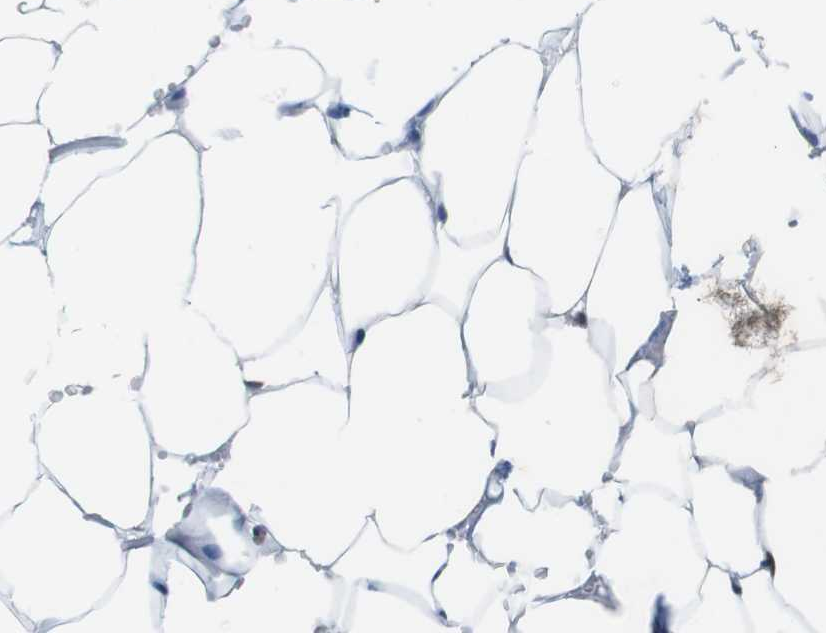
{"staining": {"intensity": "weak", "quantity": "25%-75%", "location": "nuclear"}, "tissue": "adipose tissue", "cell_type": "Adipocytes", "image_type": "normal", "snomed": [{"axis": "morphology", "description": "Normal tissue, NOS"}, {"axis": "topography", "description": "Breast"}, {"axis": "topography", "description": "Adipose tissue"}], "caption": "Unremarkable adipose tissue exhibits weak nuclear positivity in approximately 25%-75% of adipocytes.", "gene": "NEK4", "patient": {"sex": "female", "age": 25}}